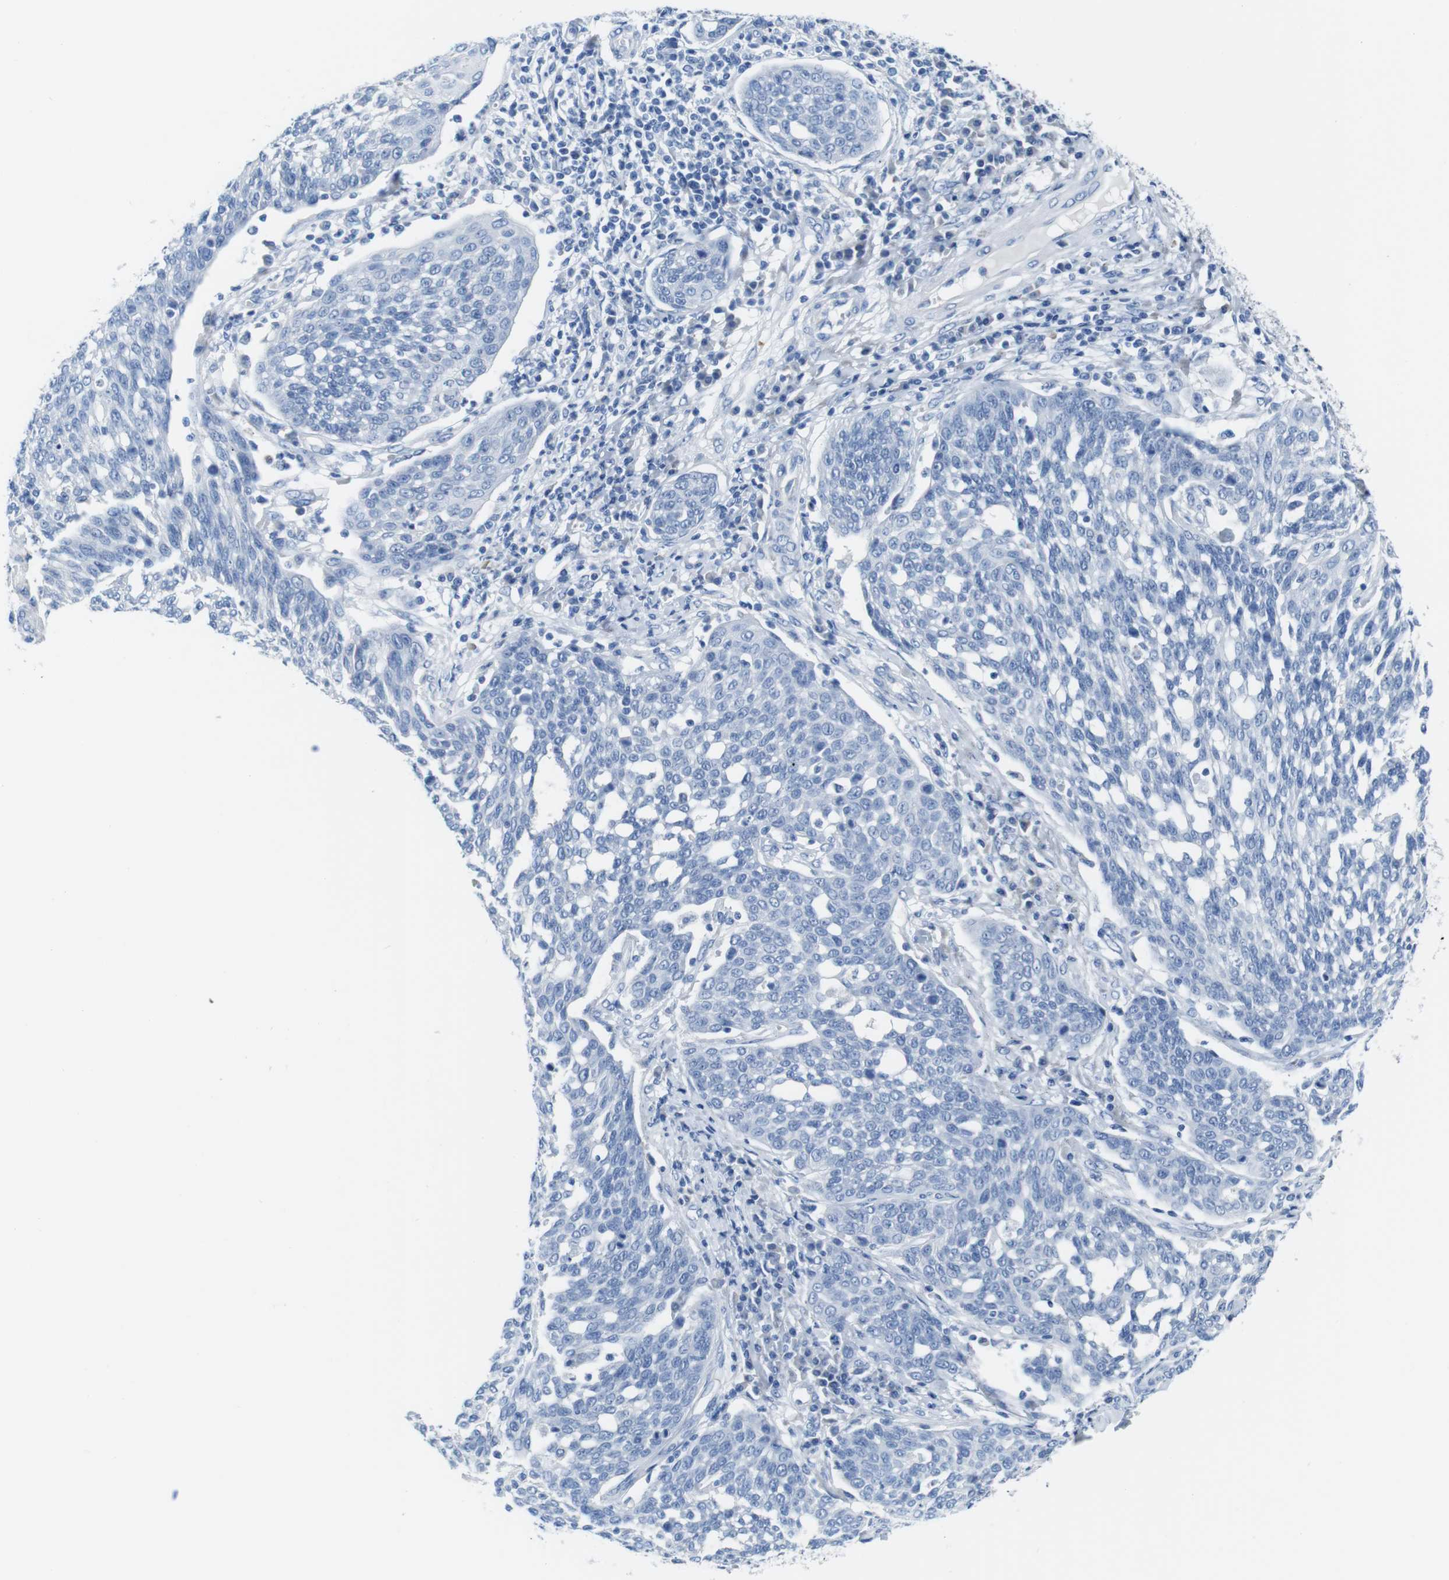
{"staining": {"intensity": "negative", "quantity": "none", "location": "none"}, "tissue": "cervical cancer", "cell_type": "Tumor cells", "image_type": "cancer", "snomed": [{"axis": "morphology", "description": "Squamous cell carcinoma, NOS"}, {"axis": "topography", "description": "Cervix"}], "caption": "This is an immunohistochemistry micrograph of cervical squamous cell carcinoma. There is no positivity in tumor cells.", "gene": "IGSF8", "patient": {"sex": "female", "age": 34}}